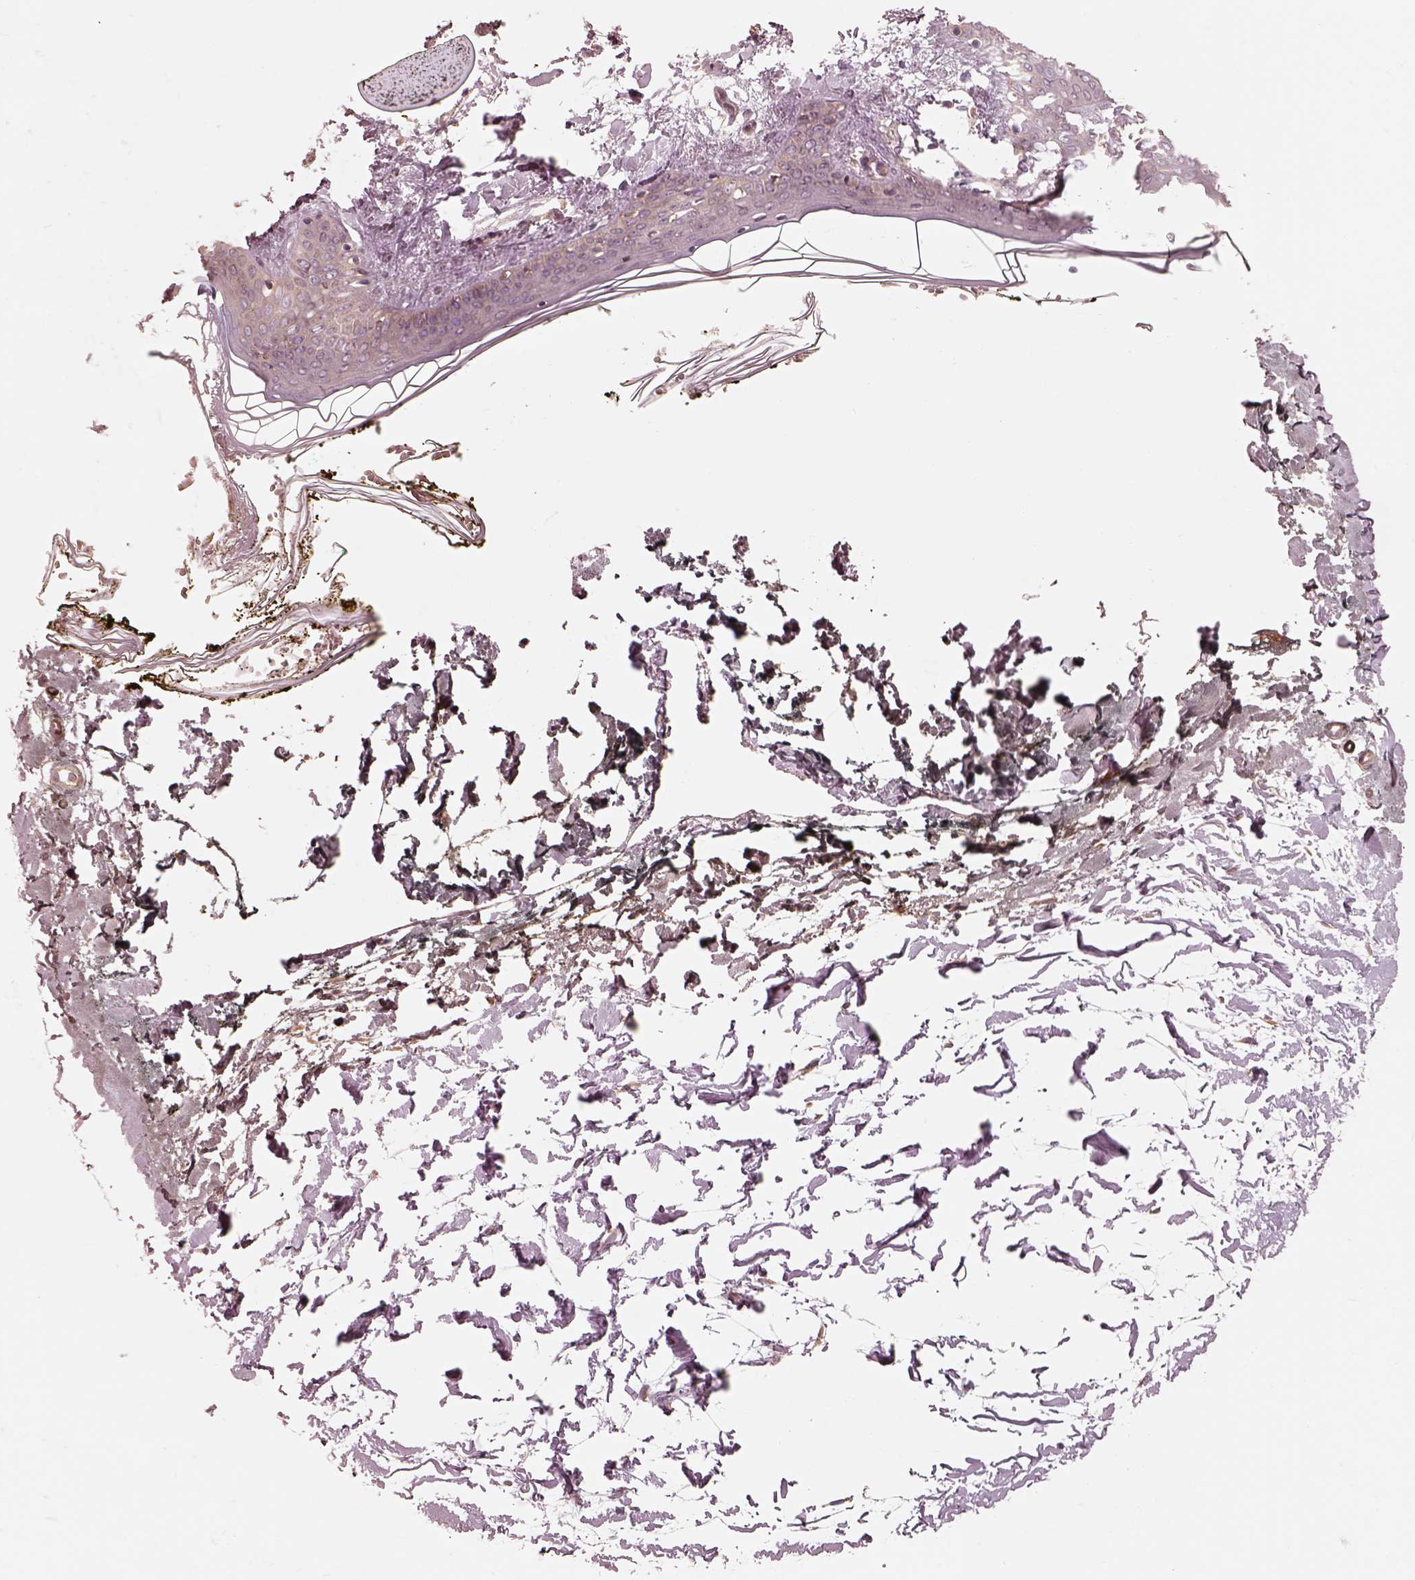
{"staining": {"intensity": "weak", "quantity": ">75%", "location": "cytoplasmic/membranous"}, "tissue": "skin", "cell_type": "Fibroblasts", "image_type": "normal", "snomed": [{"axis": "morphology", "description": "Normal tissue, NOS"}, {"axis": "topography", "description": "Skin"}], "caption": "Human skin stained with a brown dye reveals weak cytoplasmic/membranous positive positivity in approximately >75% of fibroblasts.", "gene": "CNOT2", "patient": {"sex": "female", "age": 34}}